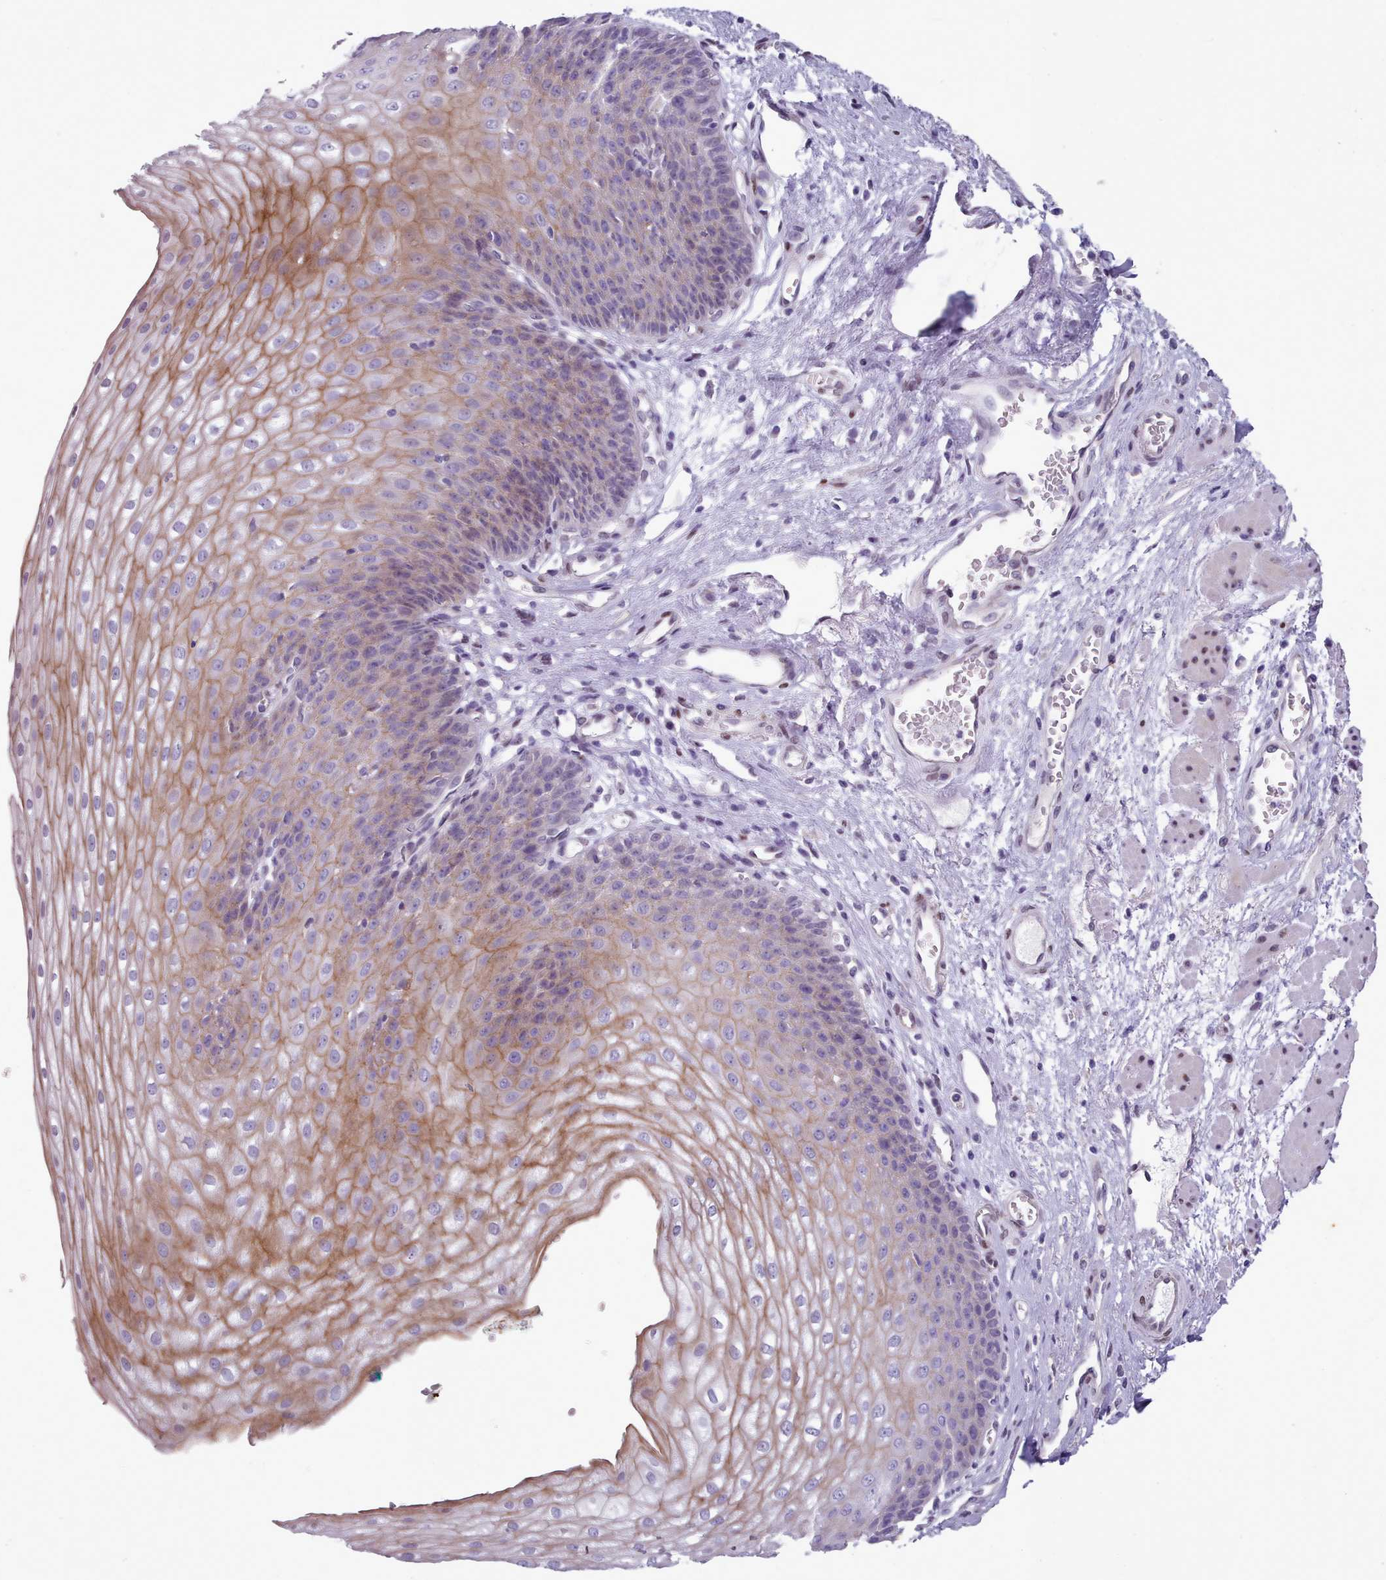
{"staining": {"intensity": "moderate", "quantity": "25%-75%", "location": "cytoplasmic/membranous"}, "tissue": "esophagus", "cell_type": "Squamous epithelial cells", "image_type": "normal", "snomed": [{"axis": "morphology", "description": "Normal tissue, NOS"}, {"axis": "topography", "description": "Esophagus"}], "caption": "Protein staining of unremarkable esophagus reveals moderate cytoplasmic/membranous expression in approximately 25%-75% of squamous epithelial cells.", "gene": "KCNT2", "patient": {"sex": "male", "age": 71}}